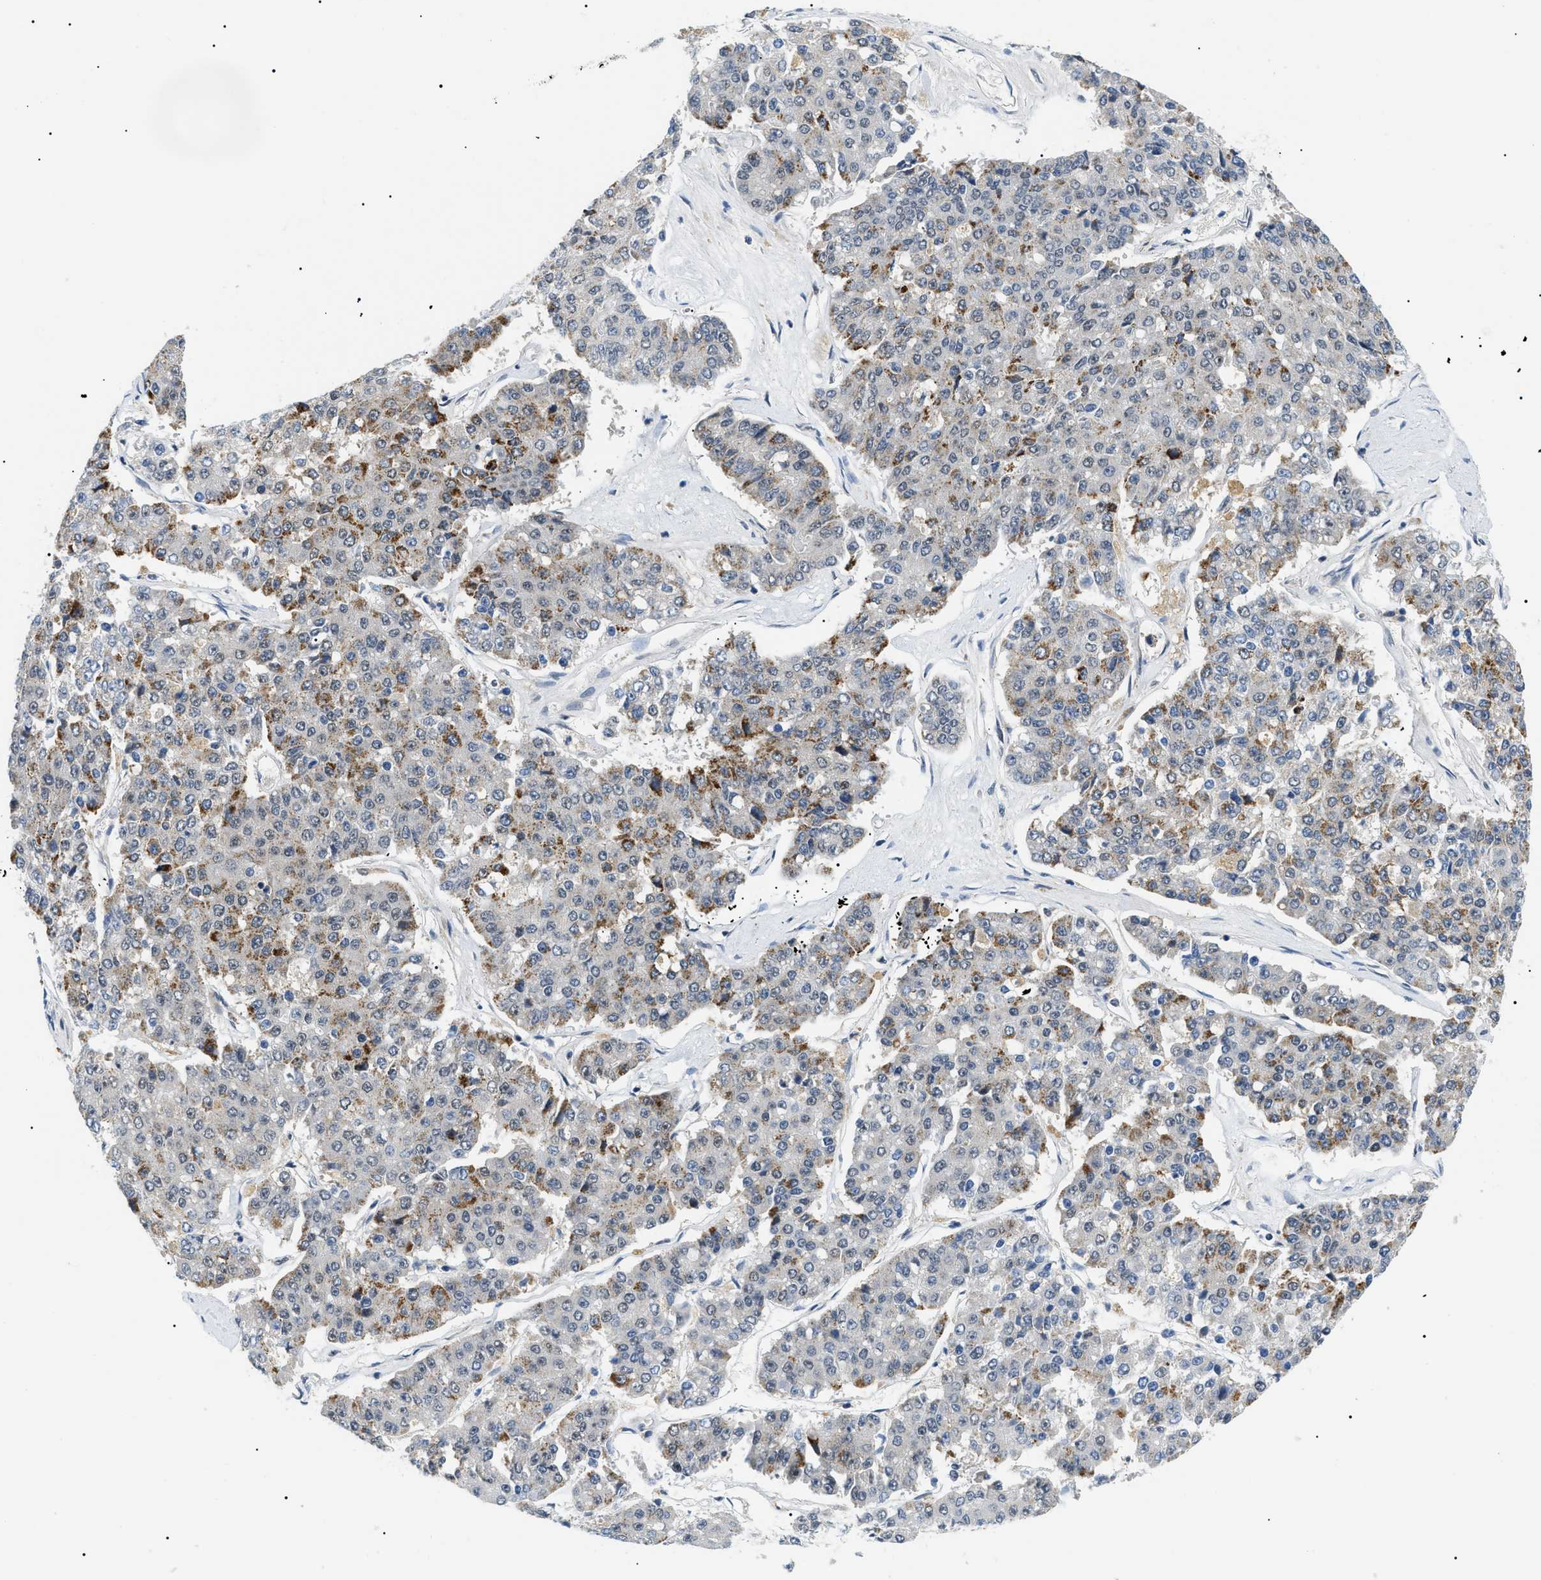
{"staining": {"intensity": "negative", "quantity": "none", "location": "none"}, "tissue": "pancreatic cancer", "cell_type": "Tumor cells", "image_type": "cancer", "snomed": [{"axis": "morphology", "description": "Adenocarcinoma, NOS"}, {"axis": "topography", "description": "Pancreas"}], "caption": "Immunohistochemical staining of adenocarcinoma (pancreatic) demonstrates no significant positivity in tumor cells. (DAB IHC, high magnification).", "gene": "RBM15", "patient": {"sex": "male", "age": 50}}